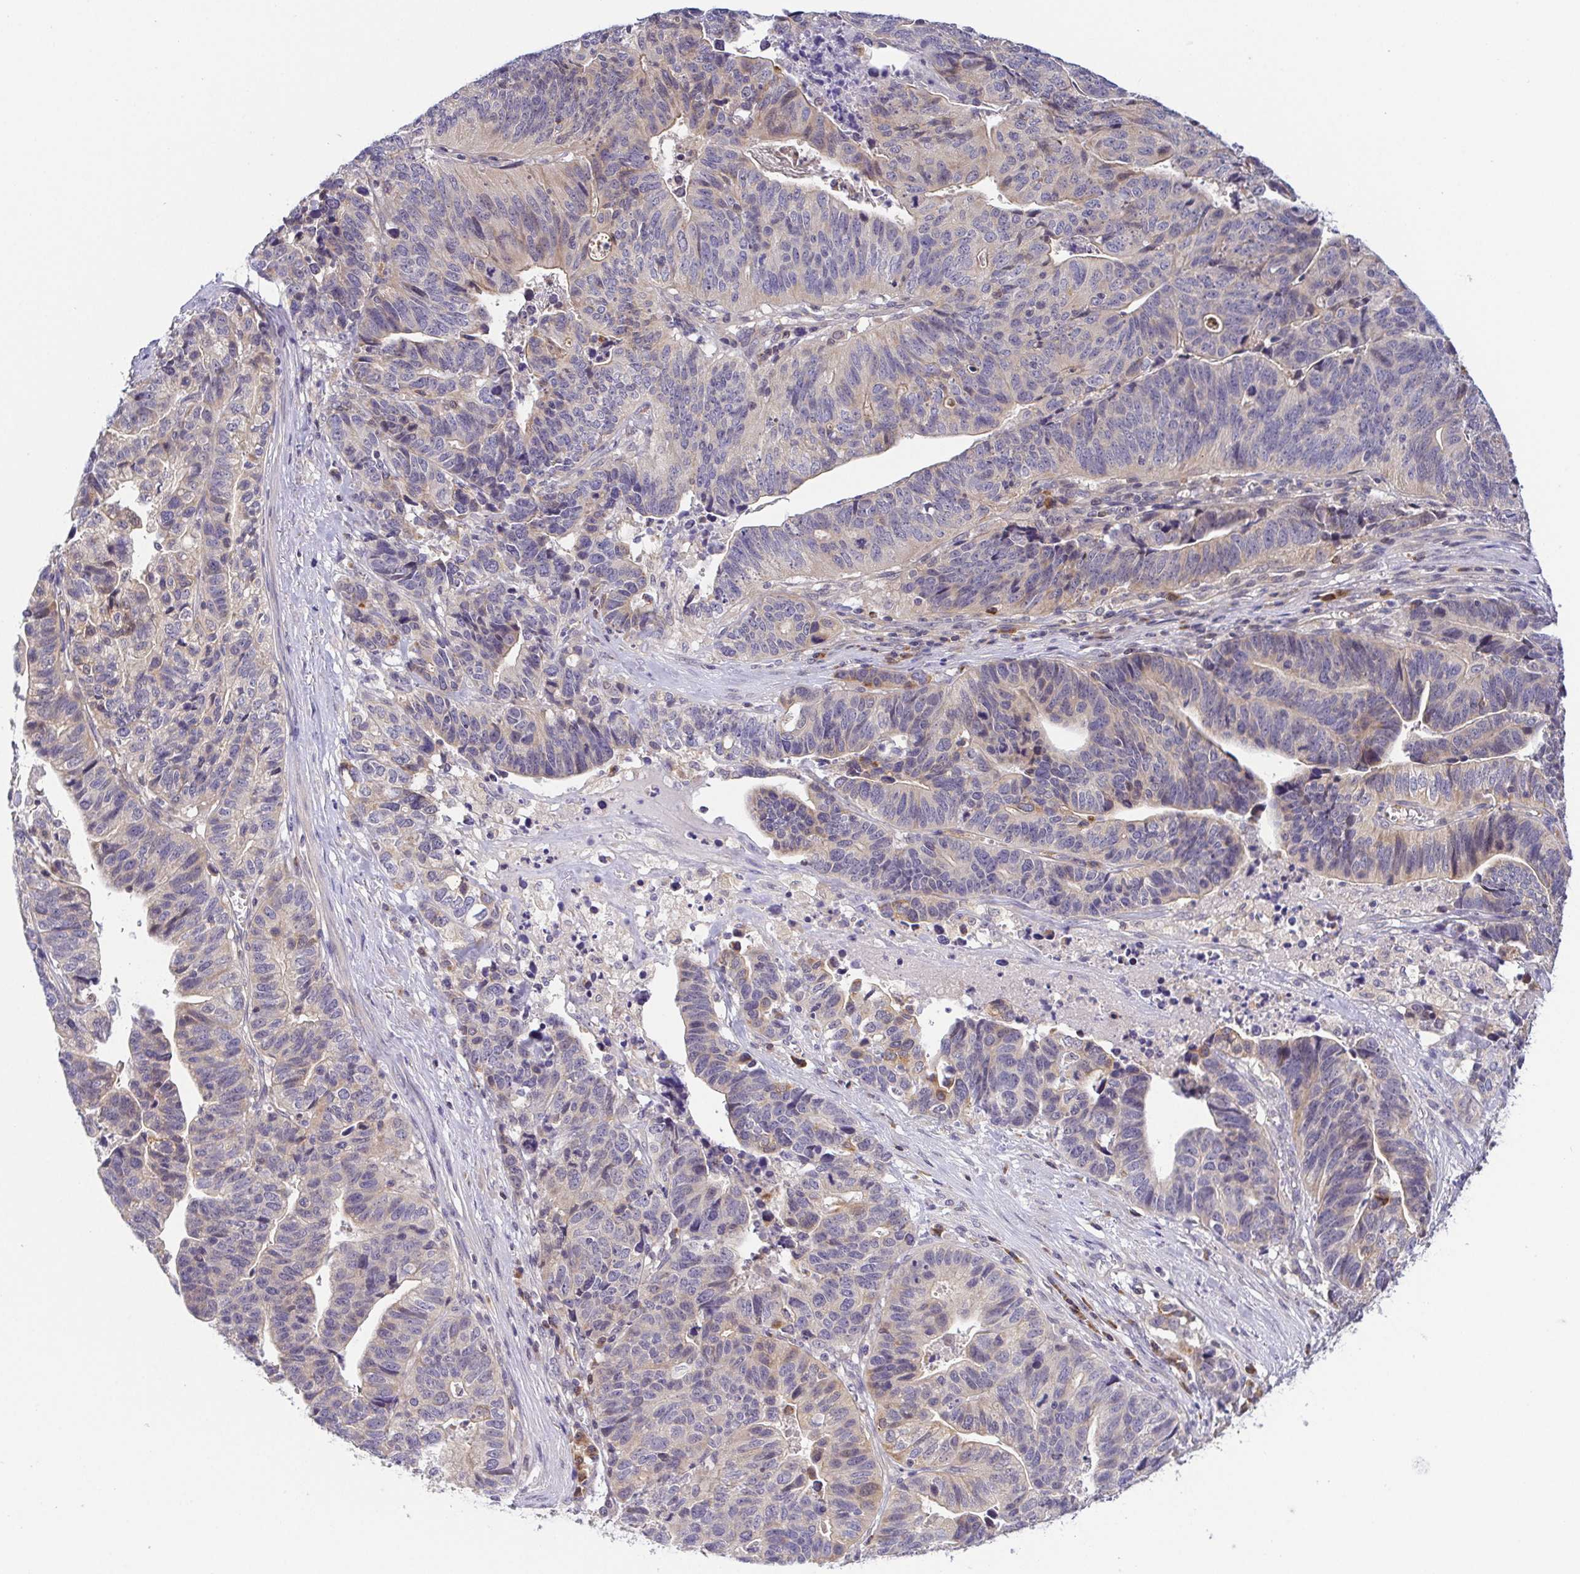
{"staining": {"intensity": "weak", "quantity": "<25%", "location": "cytoplasmic/membranous"}, "tissue": "stomach cancer", "cell_type": "Tumor cells", "image_type": "cancer", "snomed": [{"axis": "morphology", "description": "Adenocarcinoma, NOS"}, {"axis": "topography", "description": "Stomach, upper"}], "caption": "Tumor cells are negative for protein expression in human stomach adenocarcinoma.", "gene": "BCL2L1", "patient": {"sex": "female", "age": 67}}